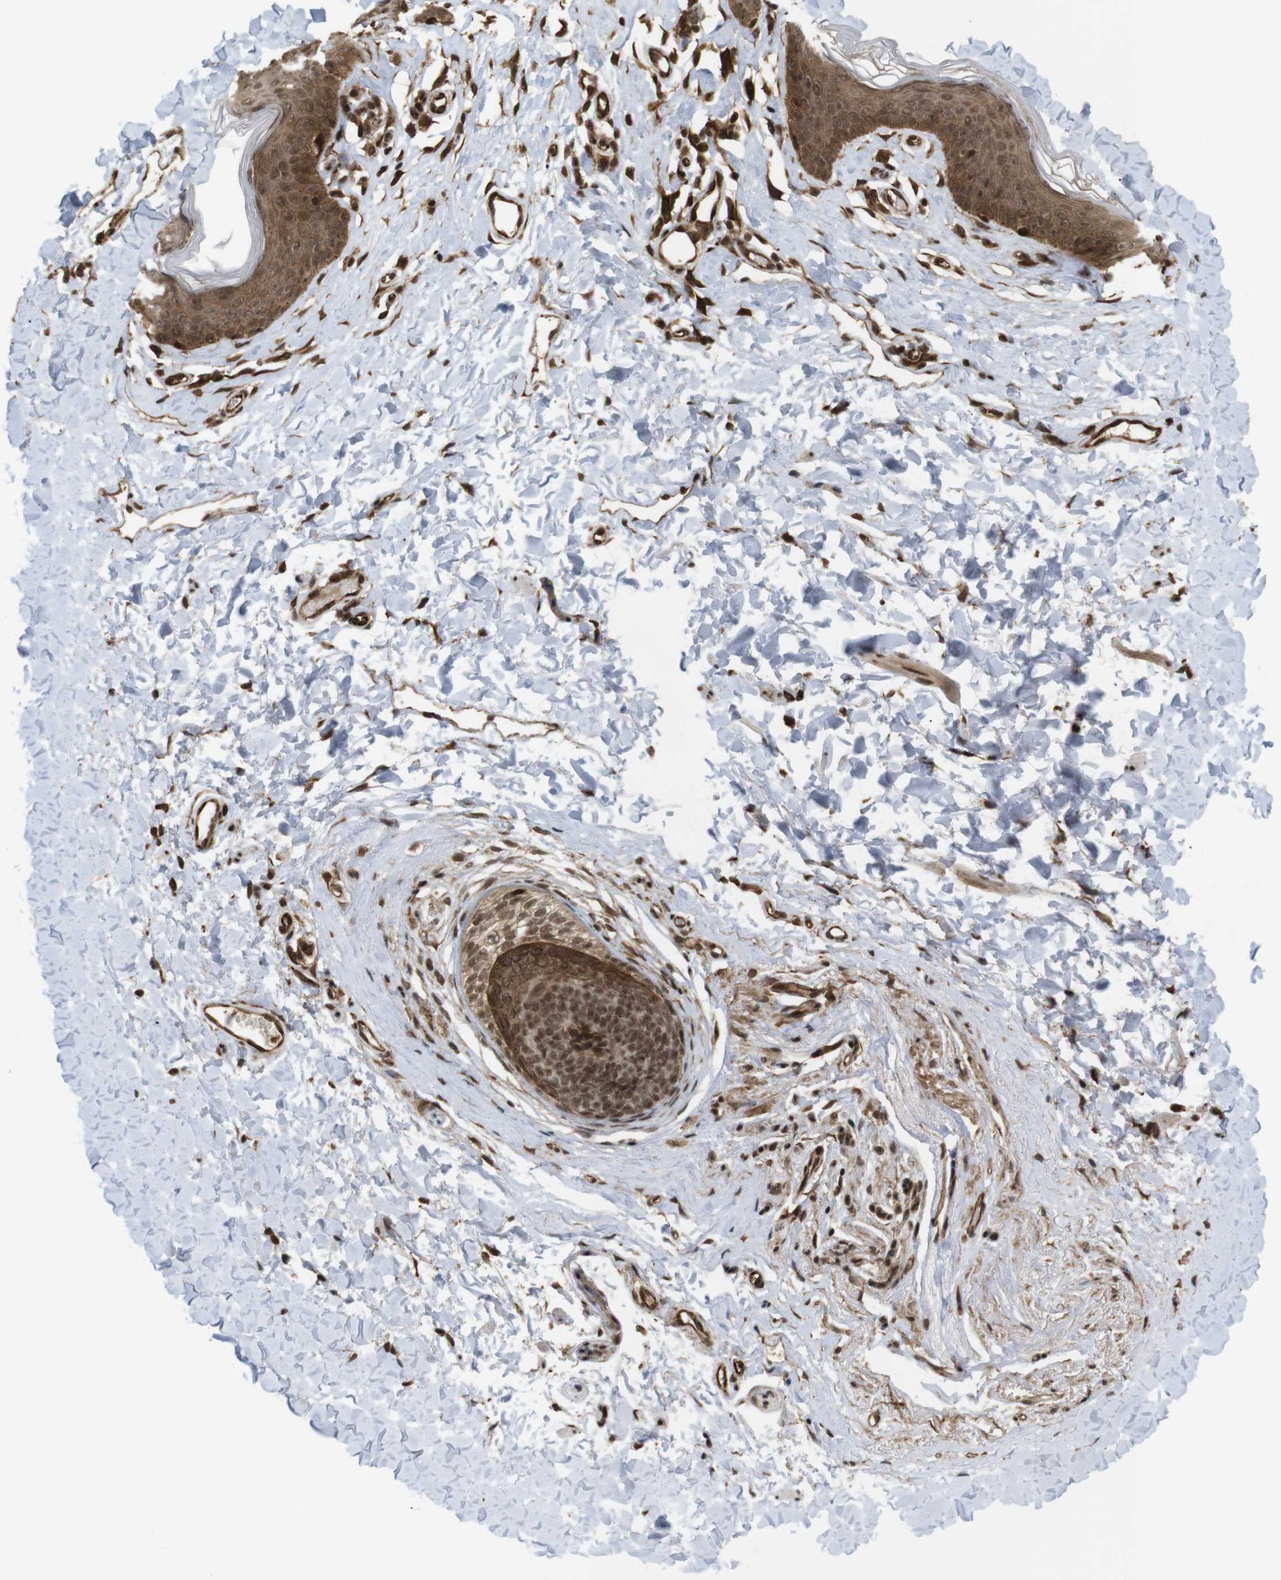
{"staining": {"intensity": "moderate", "quantity": ">75%", "location": "cytoplasmic/membranous,nuclear"}, "tissue": "skin", "cell_type": "Epidermal cells", "image_type": "normal", "snomed": [{"axis": "morphology", "description": "Normal tissue, NOS"}, {"axis": "morphology", "description": "Inflammation, NOS"}, {"axis": "topography", "description": "Vulva"}], "caption": "Protein analysis of unremarkable skin shows moderate cytoplasmic/membranous,nuclear expression in about >75% of epidermal cells.", "gene": "SP2", "patient": {"sex": "female", "age": 84}}